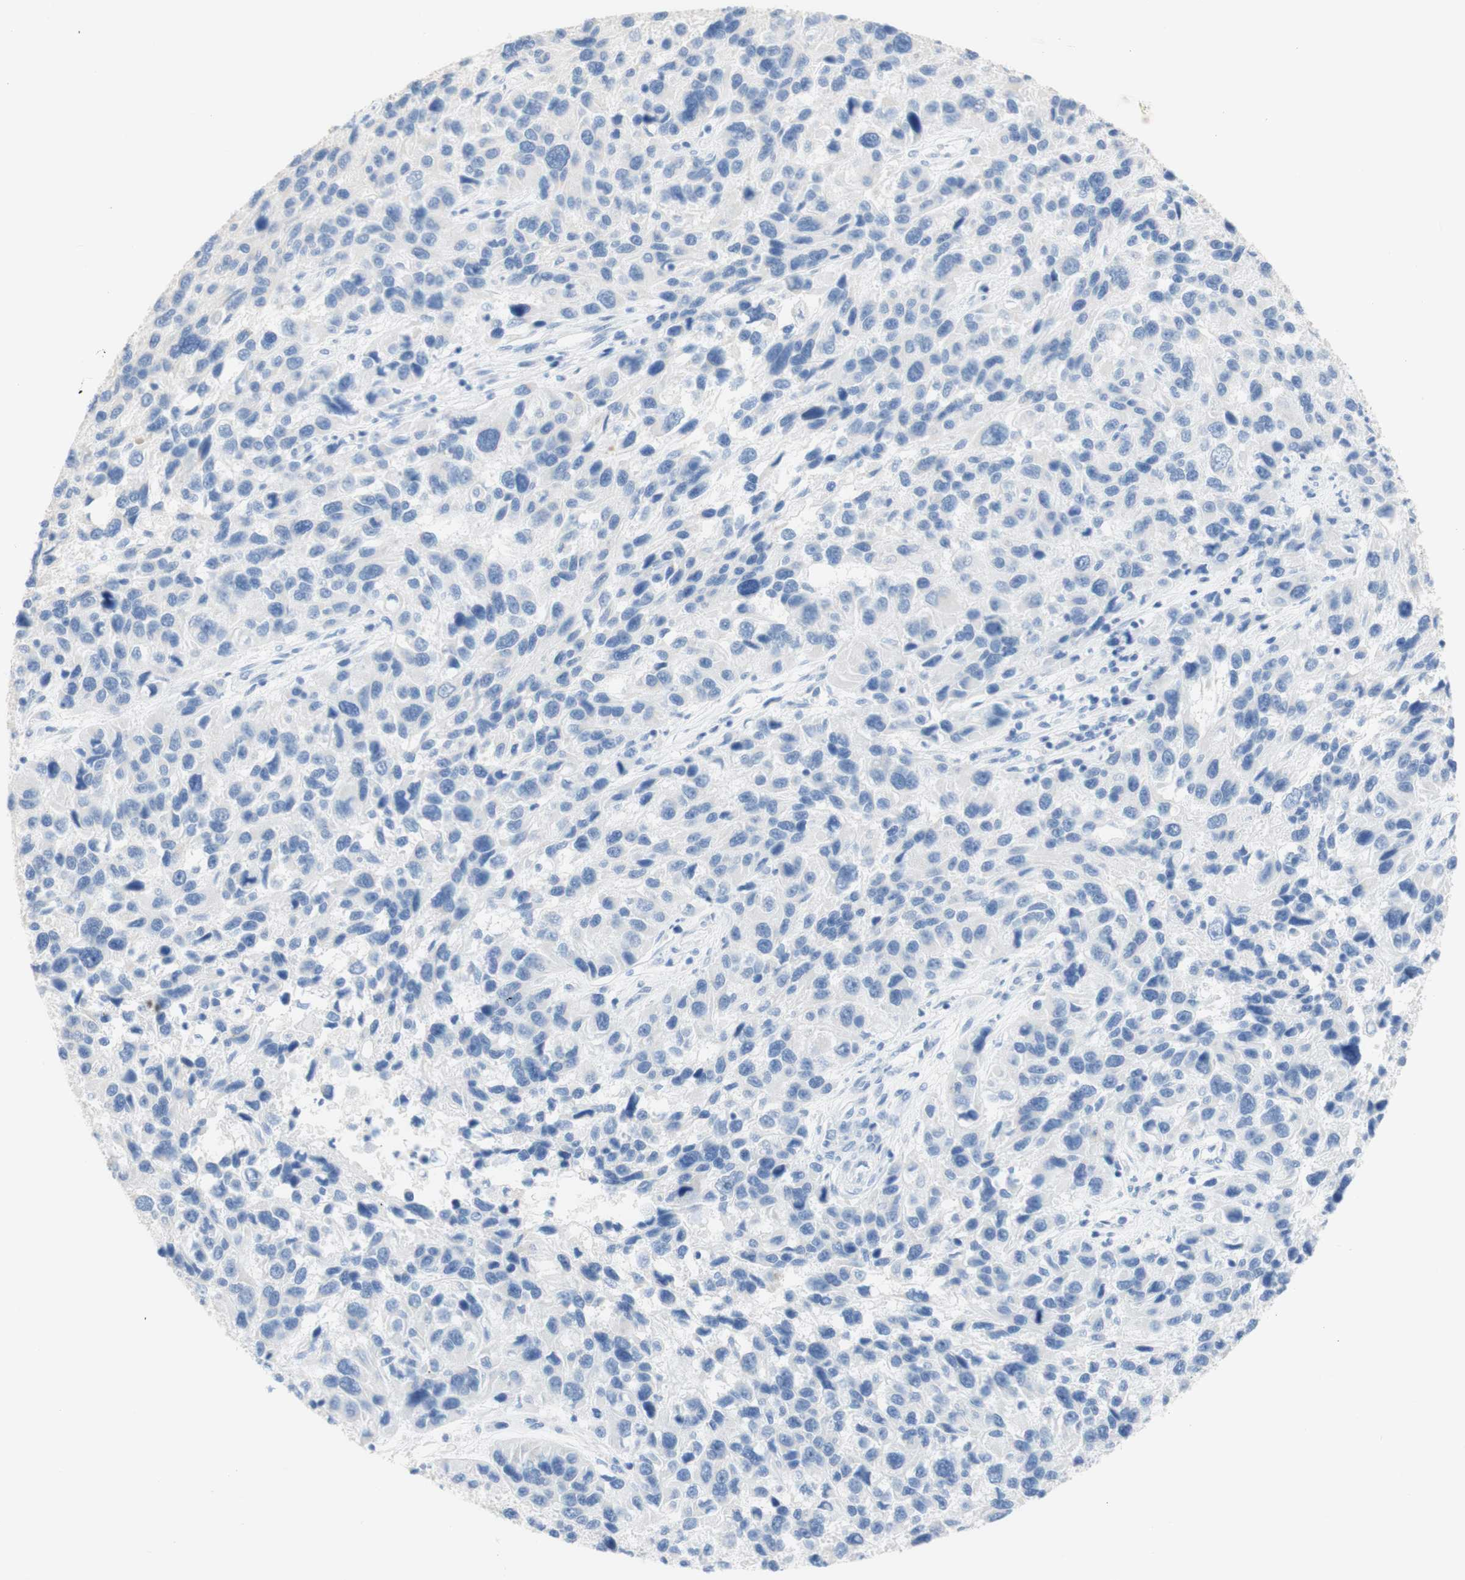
{"staining": {"intensity": "negative", "quantity": "none", "location": "none"}, "tissue": "melanoma", "cell_type": "Tumor cells", "image_type": "cancer", "snomed": [{"axis": "morphology", "description": "Malignant melanoma, NOS"}, {"axis": "topography", "description": "Skin"}], "caption": "DAB (3,3'-diaminobenzidine) immunohistochemical staining of human melanoma reveals no significant positivity in tumor cells.", "gene": "DSC2", "patient": {"sex": "male", "age": 53}}